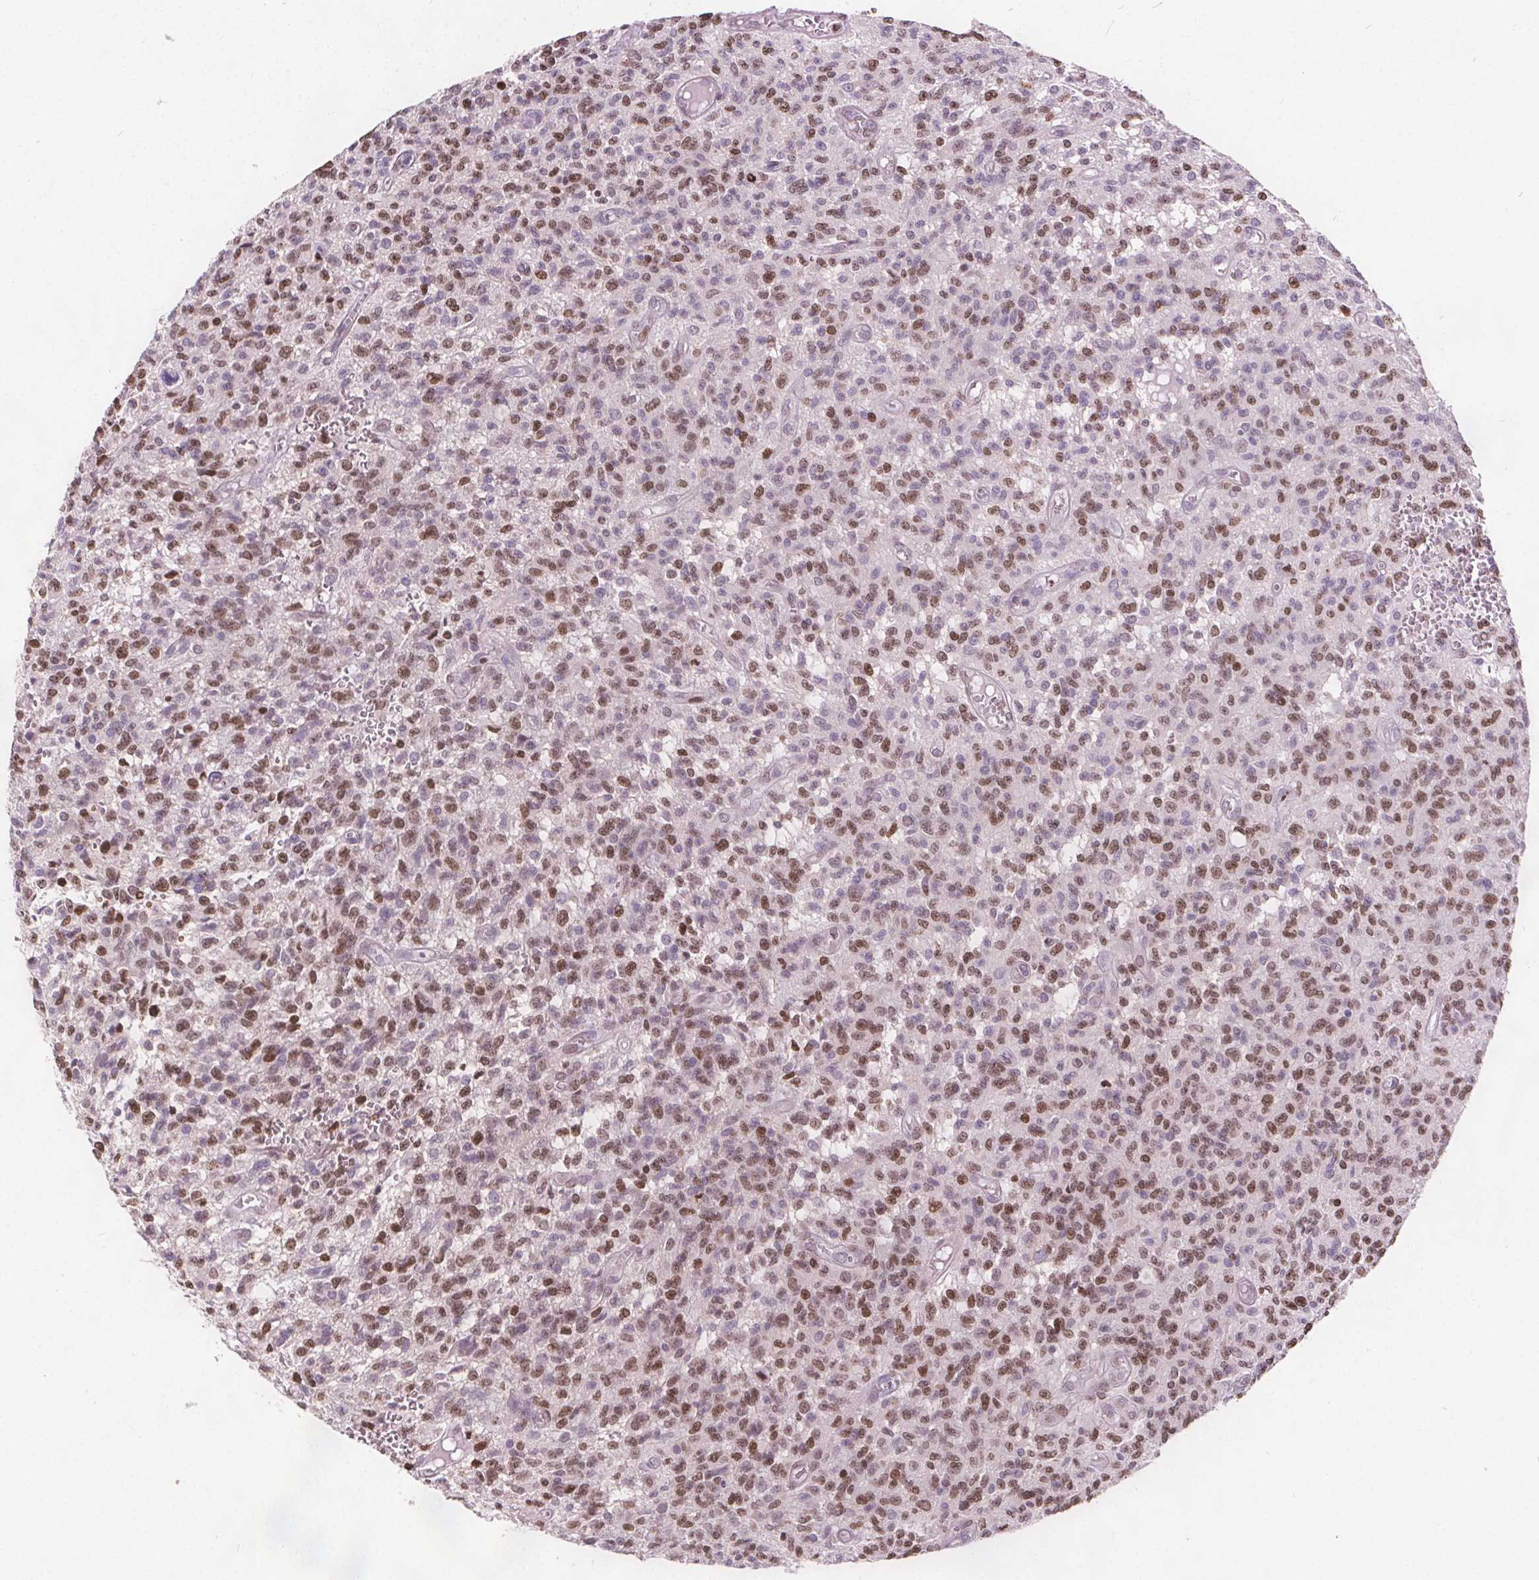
{"staining": {"intensity": "moderate", "quantity": ">75%", "location": "nuclear"}, "tissue": "glioma", "cell_type": "Tumor cells", "image_type": "cancer", "snomed": [{"axis": "morphology", "description": "Glioma, malignant, Low grade"}, {"axis": "topography", "description": "Brain"}], "caption": "The immunohistochemical stain shows moderate nuclear expression in tumor cells of malignant low-grade glioma tissue.", "gene": "ISLR2", "patient": {"sex": "male", "age": 64}}